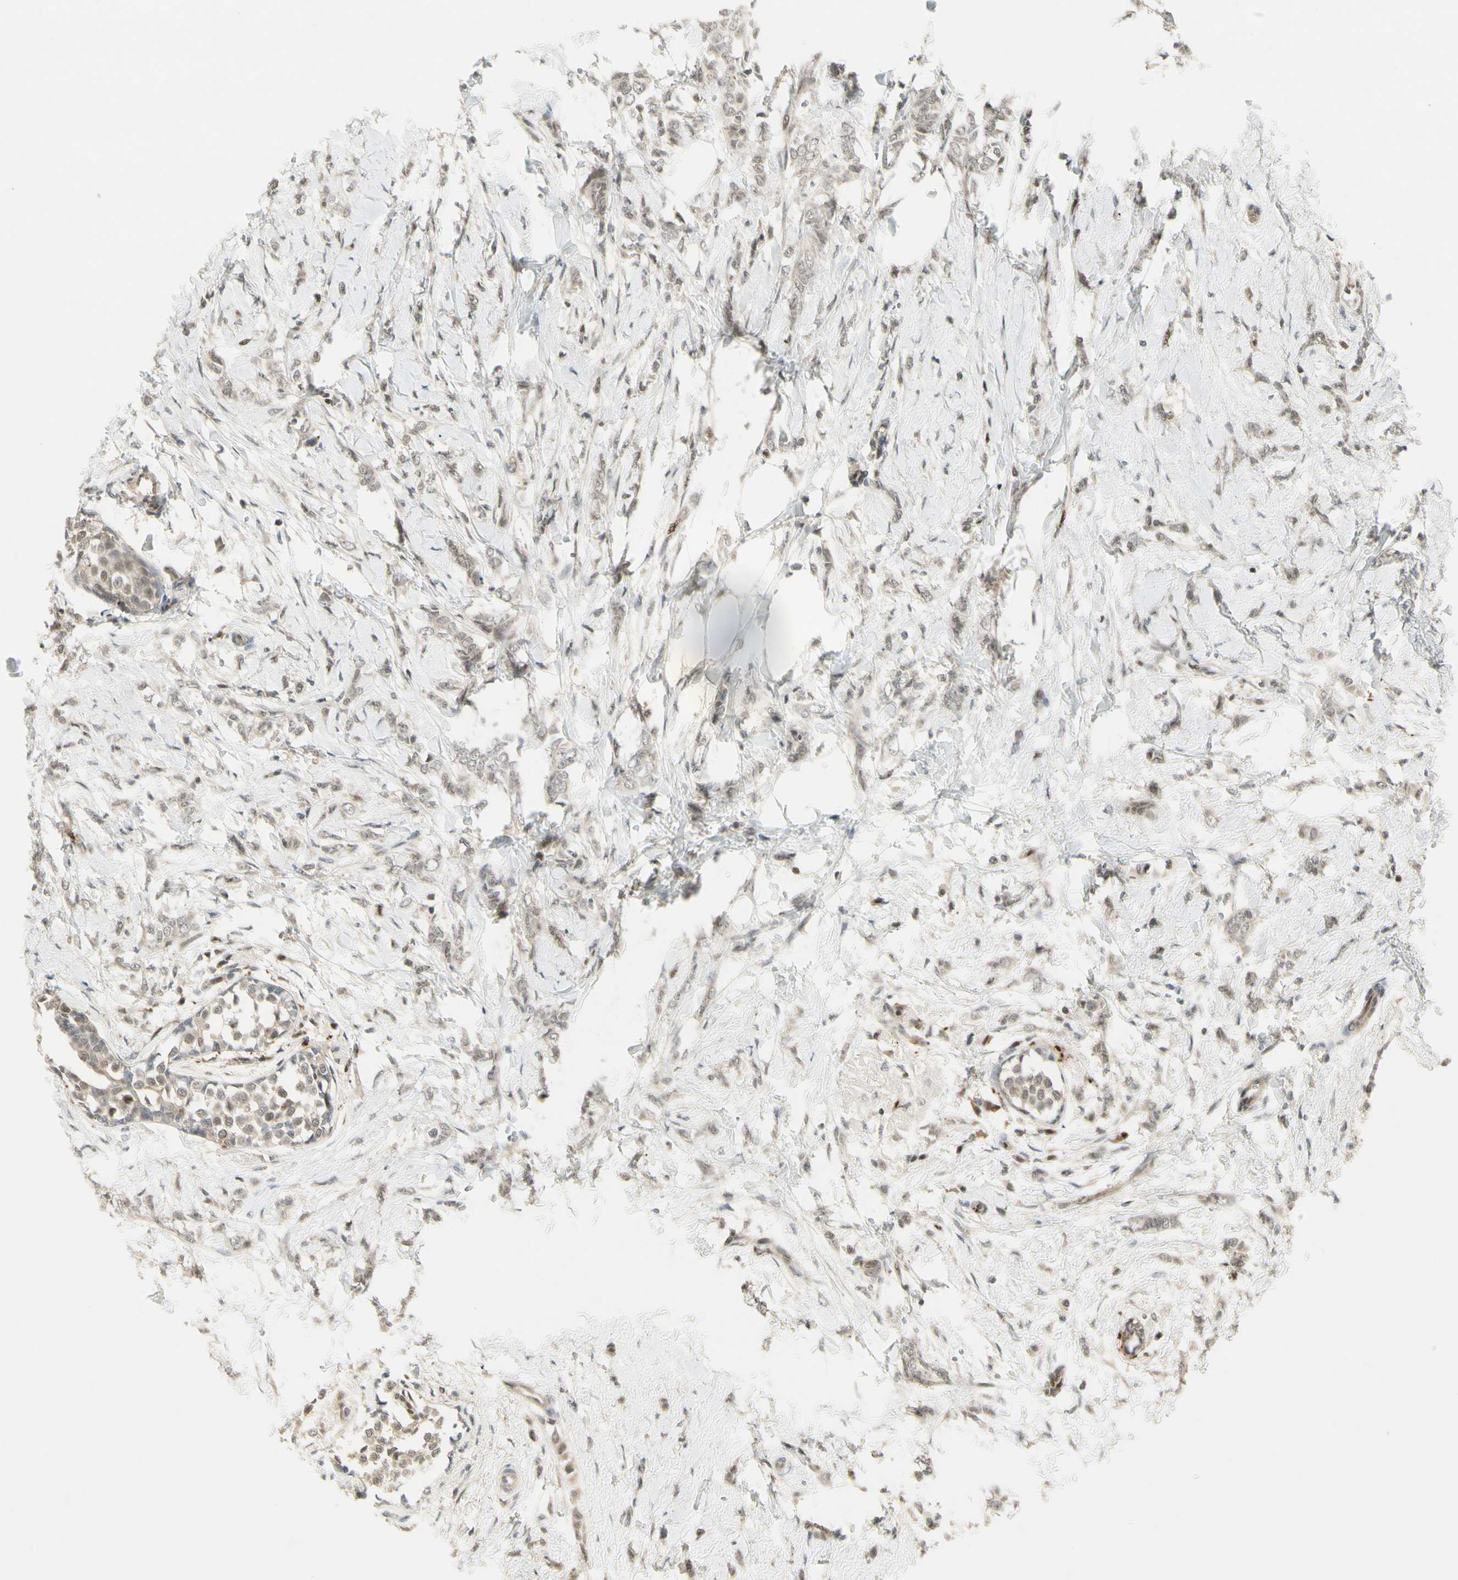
{"staining": {"intensity": "negative", "quantity": "none", "location": "none"}, "tissue": "breast cancer", "cell_type": "Tumor cells", "image_type": "cancer", "snomed": [{"axis": "morphology", "description": "Lobular carcinoma, in situ"}, {"axis": "morphology", "description": "Lobular carcinoma"}, {"axis": "topography", "description": "Breast"}], "caption": "There is no significant expression in tumor cells of breast cancer (lobular carcinoma in situ).", "gene": "CDK11A", "patient": {"sex": "female", "age": 41}}